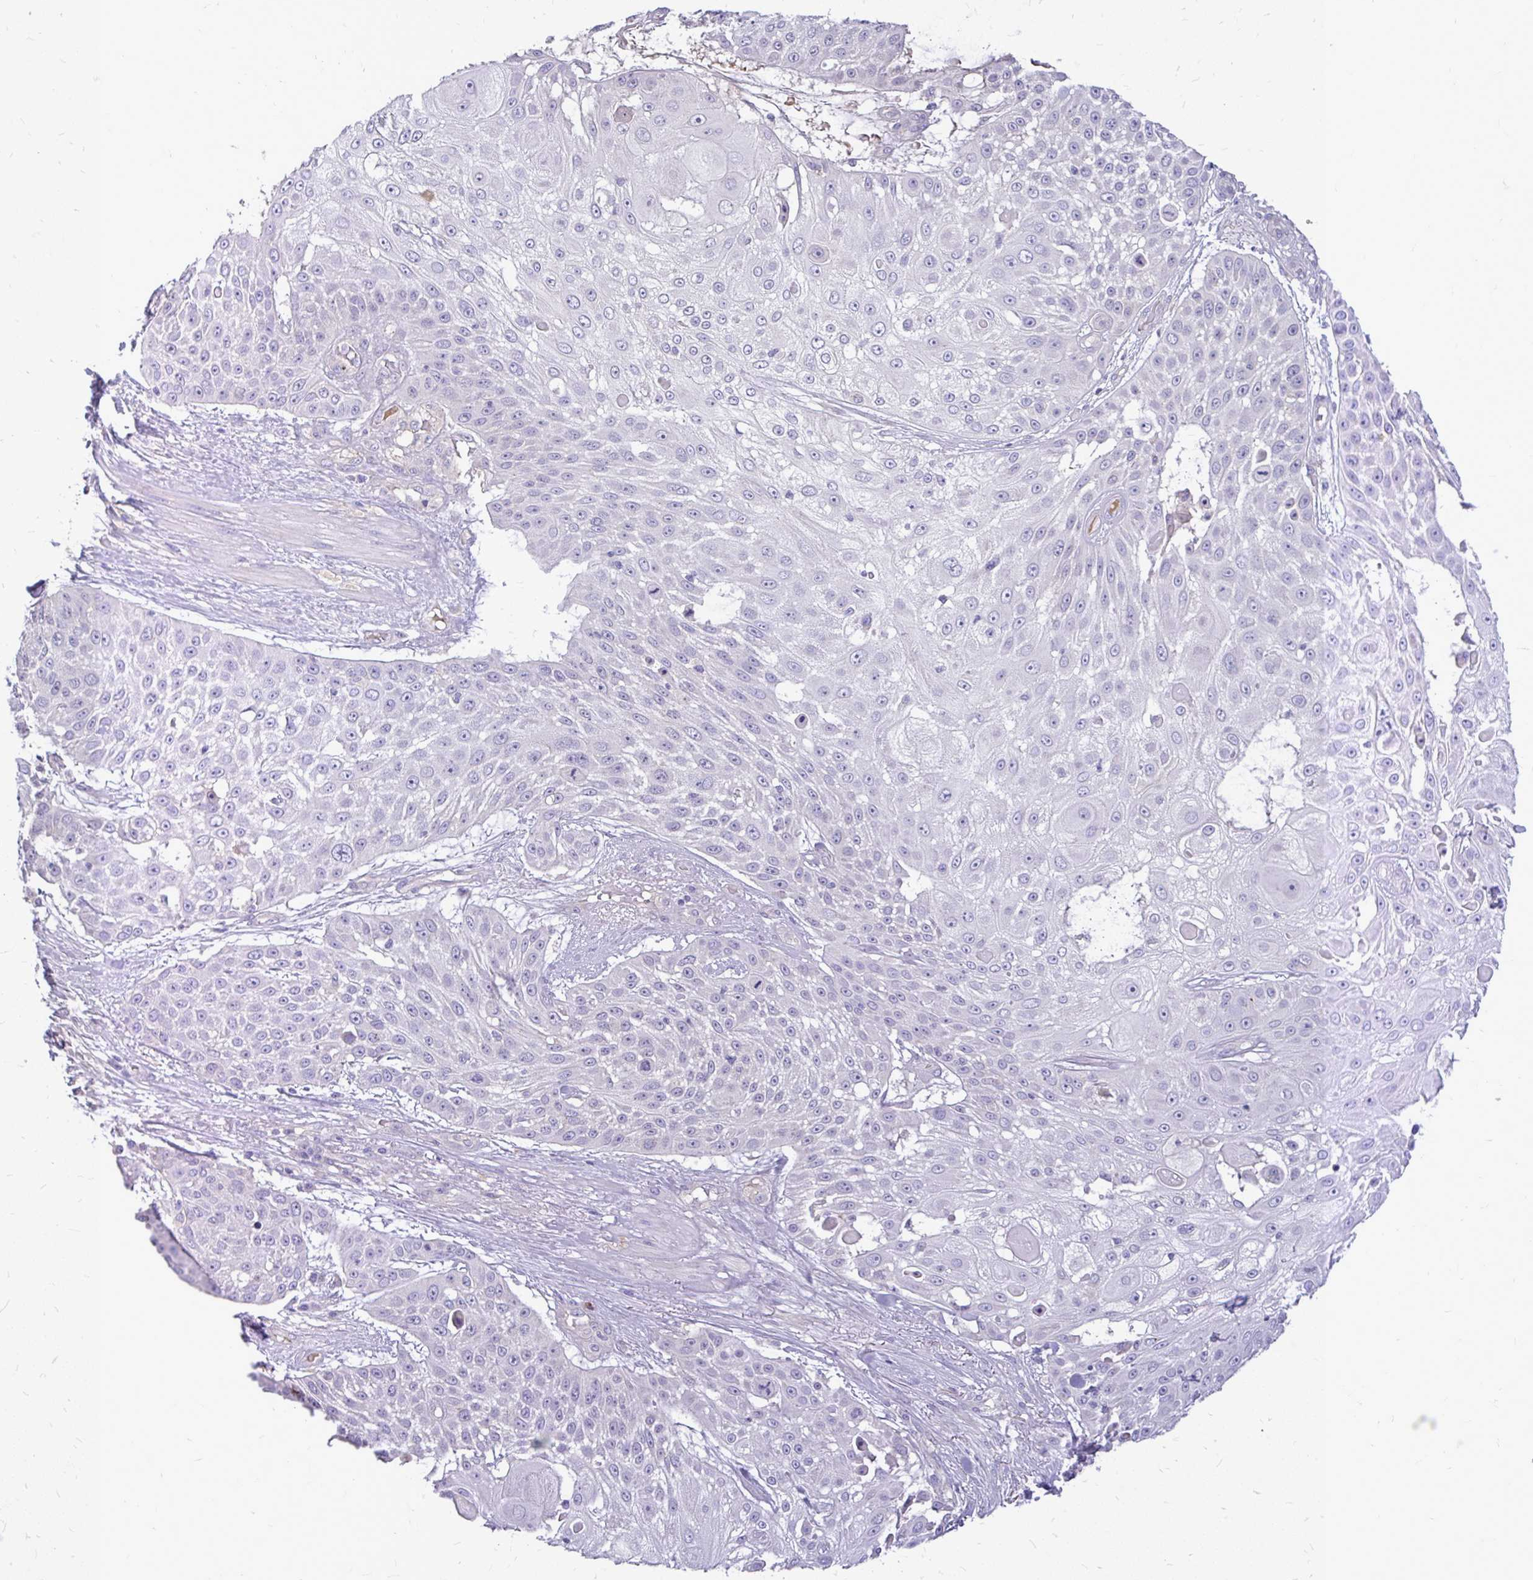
{"staining": {"intensity": "negative", "quantity": "none", "location": "none"}, "tissue": "skin cancer", "cell_type": "Tumor cells", "image_type": "cancer", "snomed": [{"axis": "morphology", "description": "Squamous cell carcinoma, NOS"}, {"axis": "topography", "description": "Skin"}], "caption": "This photomicrograph is of skin cancer stained with immunohistochemistry (IHC) to label a protein in brown with the nuclei are counter-stained blue. There is no positivity in tumor cells.", "gene": "MAP1LC3A", "patient": {"sex": "female", "age": 86}}